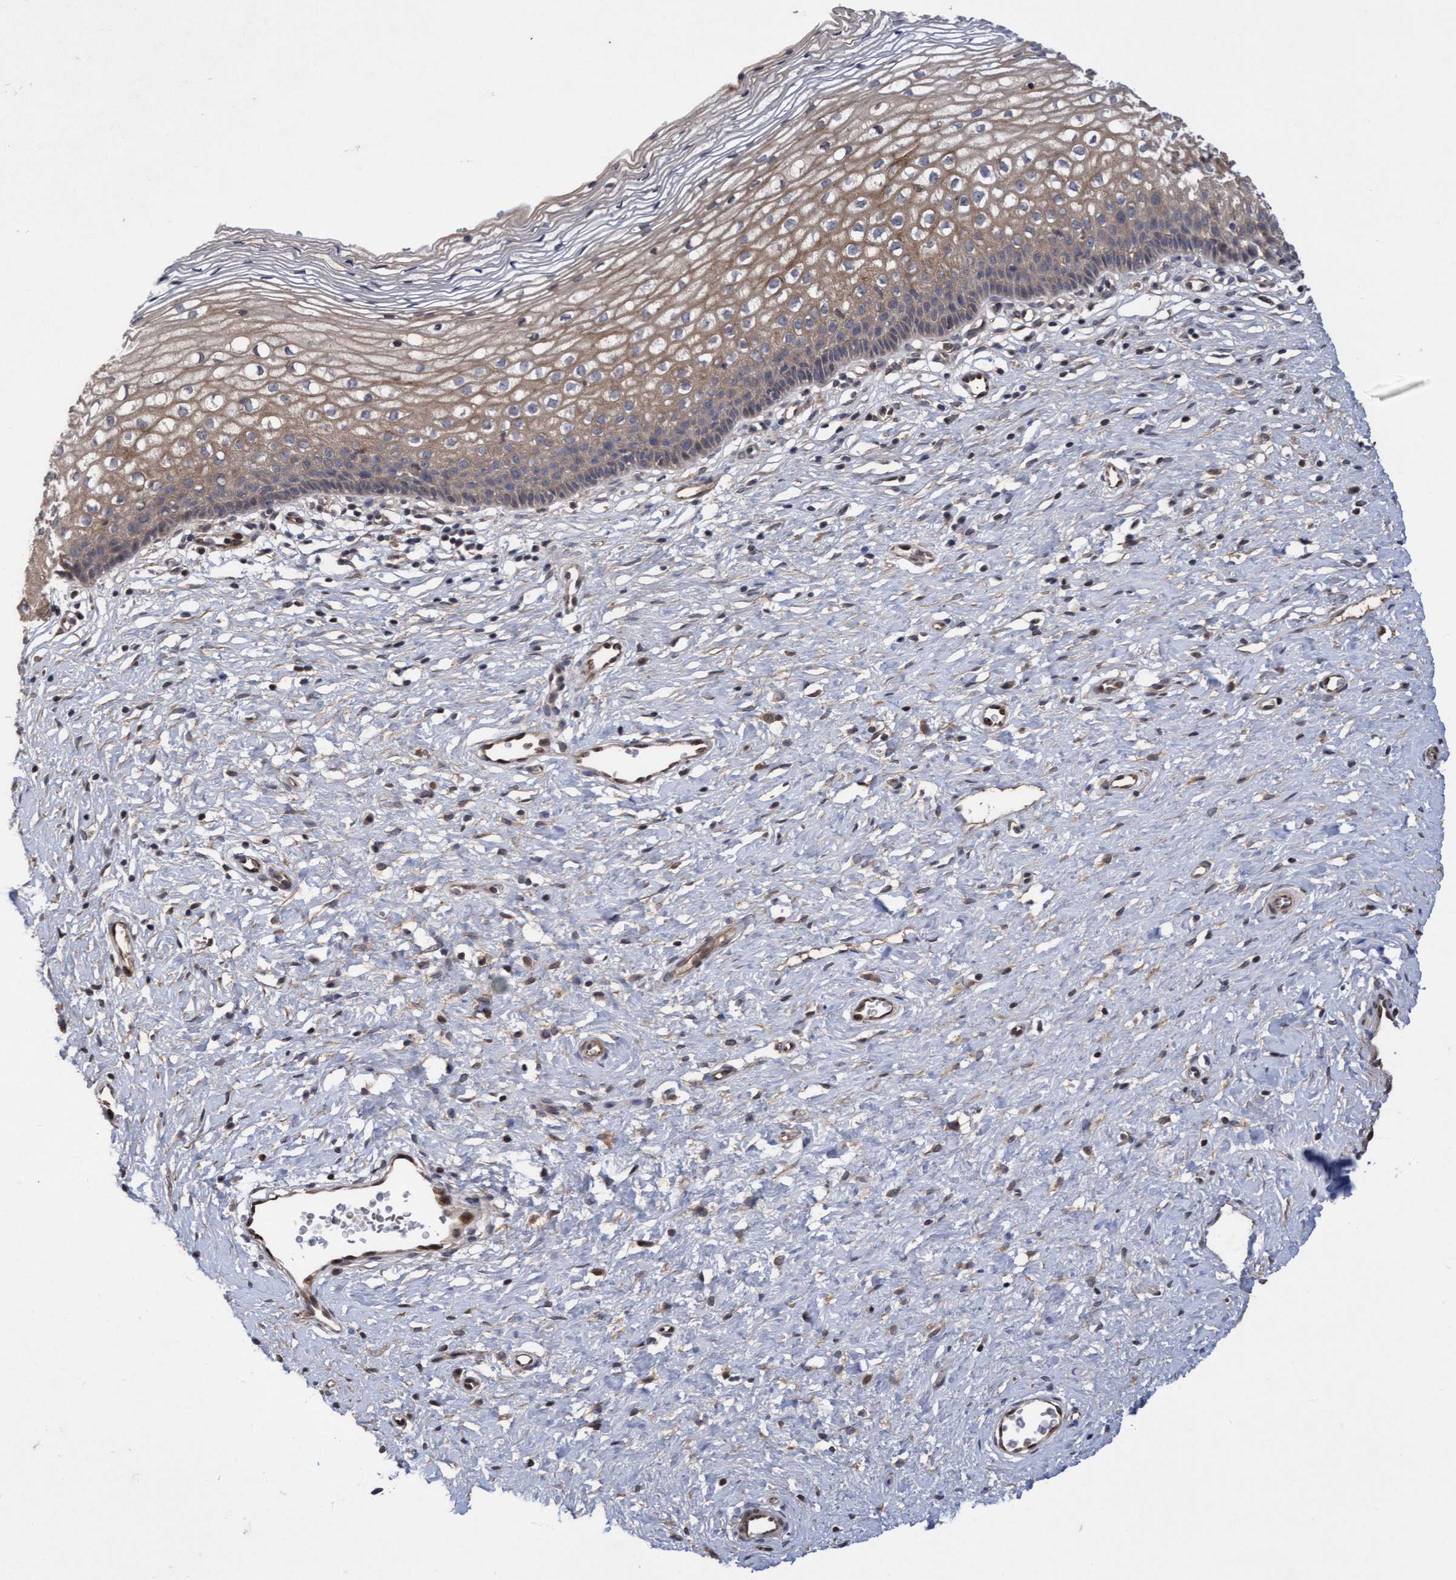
{"staining": {"intensity": "moderate", "quantity": ">75%", "location": "cytoplasmic/membranous"}, "tissue": "cervix", "cell_type": "Glandular cells", "image_type": "normal", "snomed": [{"axis": "morphology", "description": "Normal tissue, NOS"}, {"axis": "topography", "description": "Cervix"}], "caption": "Cervix stained with a brown dye shows moderate cytoplasmic/membranous positive staining in approximately >75% of glandular cells.", "gene": "COBL", "patient": {"sex": "female", "age": 27}}